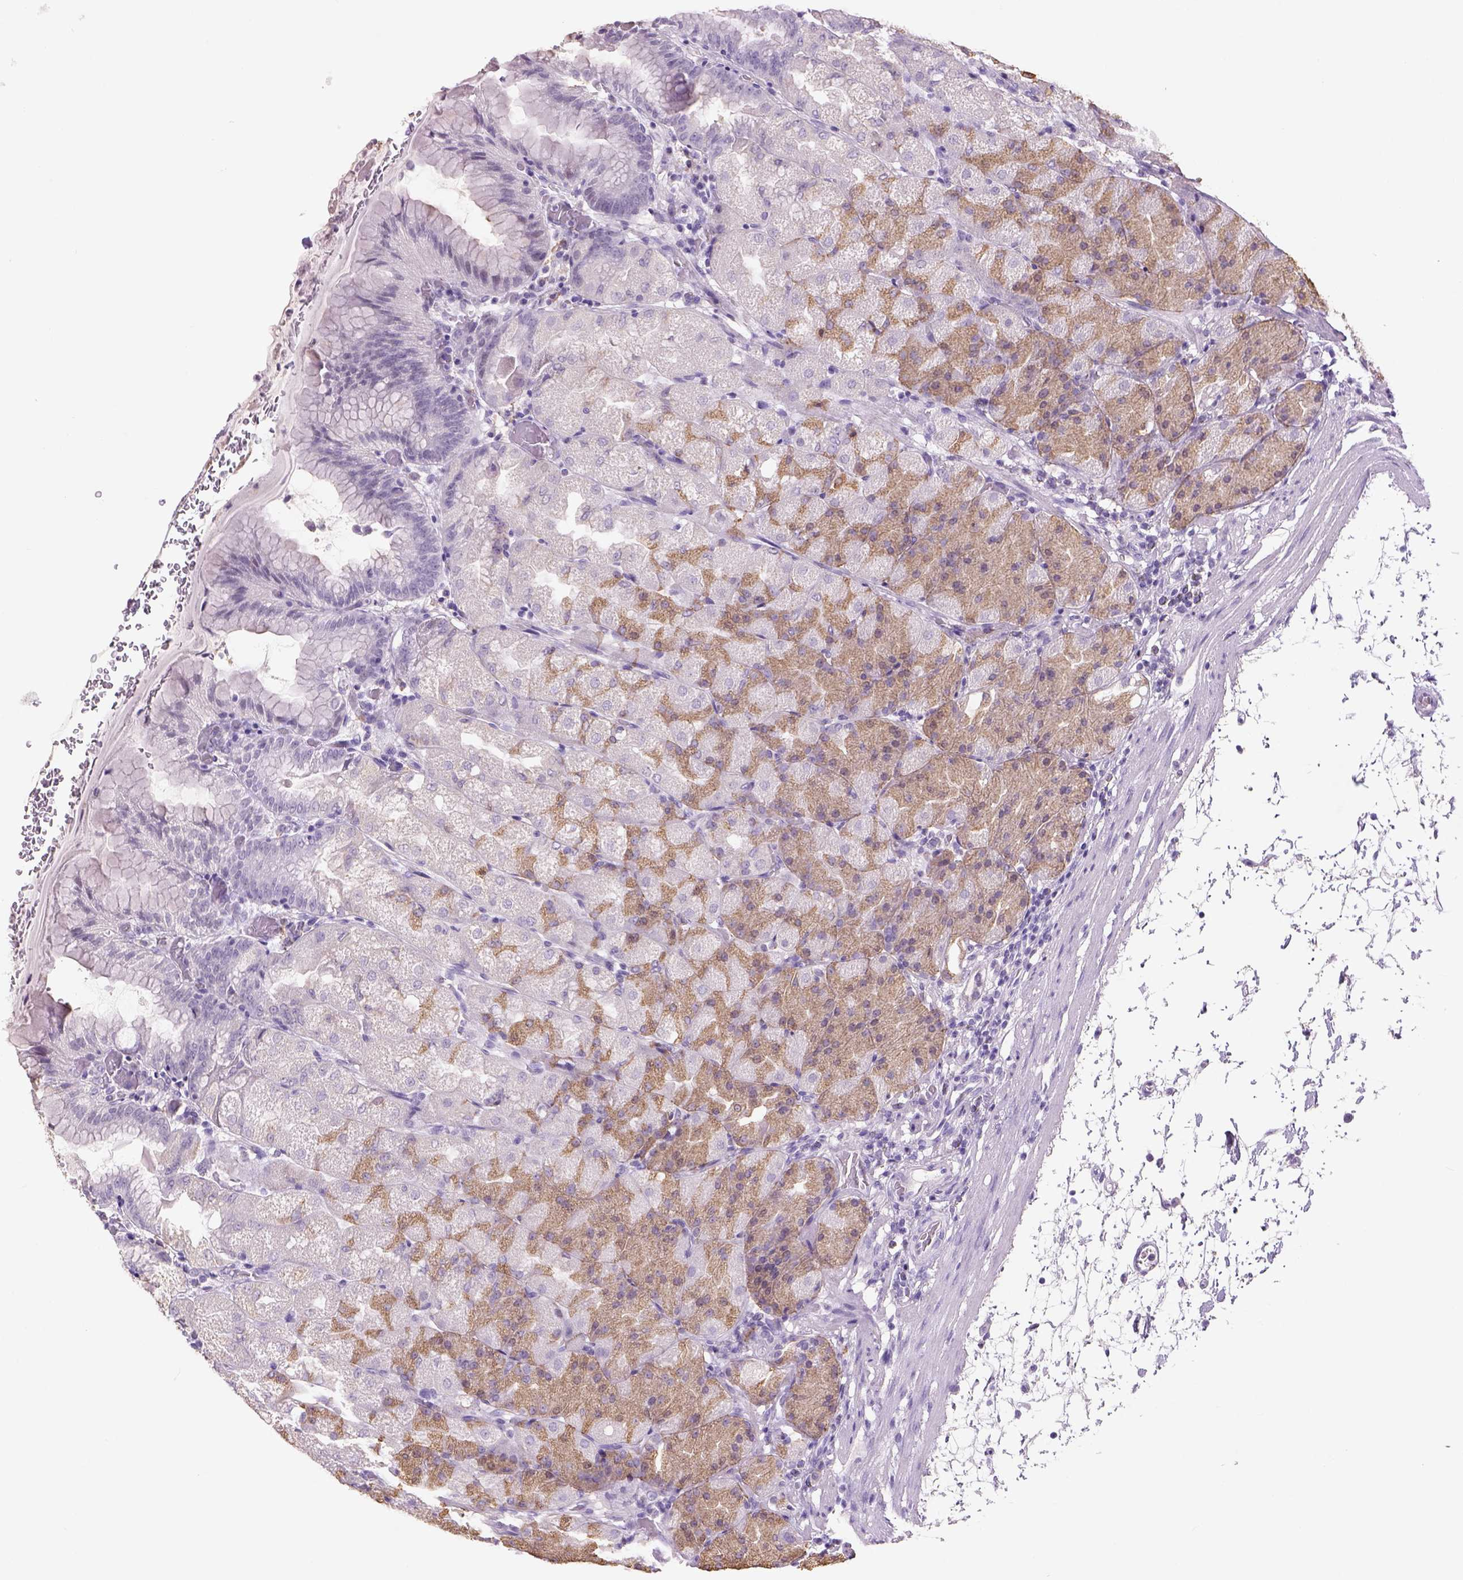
{"staining": {"intensity": "moderate", "quantity": "25%-75%", "location": "cytoplasmic/membranous"}, "tissue": "stomach", "cell_type": "Glandular cells", "image_type": "normal", "snomed": [{"axis": "morphology", "description": "Normal tissue, NOS"}, {"axis": "topography", "description": "Stomach, upper"}, {"axis": "topography", "description": "Stomach"}, {"axis": "topography", "description": "Stomach, lower"}], "caption": "A micrograph of human stomach stained for a protein displays moderate cytoplasmic/membranous brown staining in glandular cells.", "gene": "NAALAD2", "patient": {"sex": "male", "age": 62}}